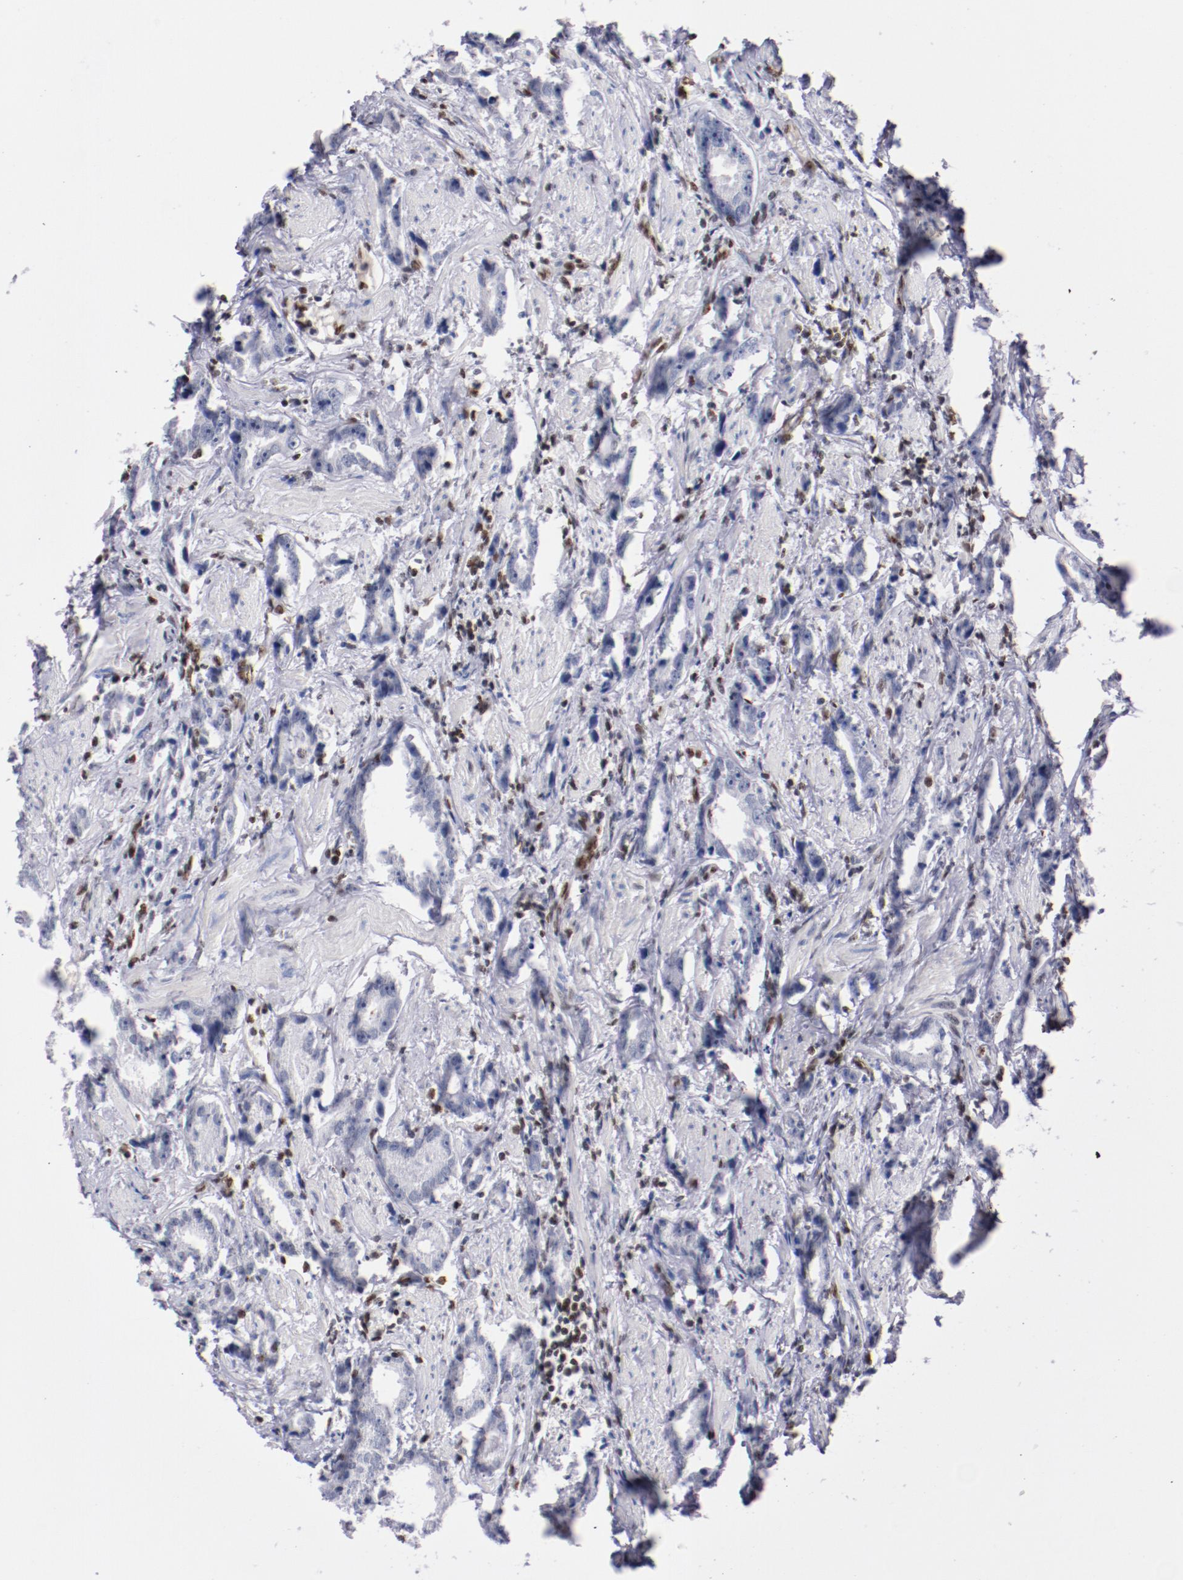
{"staining": {"intensity": "negative", "quantity": "none", "location": "none"}, "tissue": "prostate cancer", "cell_type": "Tumor cells", "image_type": "cancer", "snomed": [{"axis": "morphology", "description": "Adenocarcinoma, Medium grade"}, {"axis": "topography", "description": "Prostate"}], "caption": "This is a histopathology image of IHC staining of prostate cancer, which shows no expression in tumor cells.", "gene": "IFI16", "patient": {"sex": "male", "age": 53}}